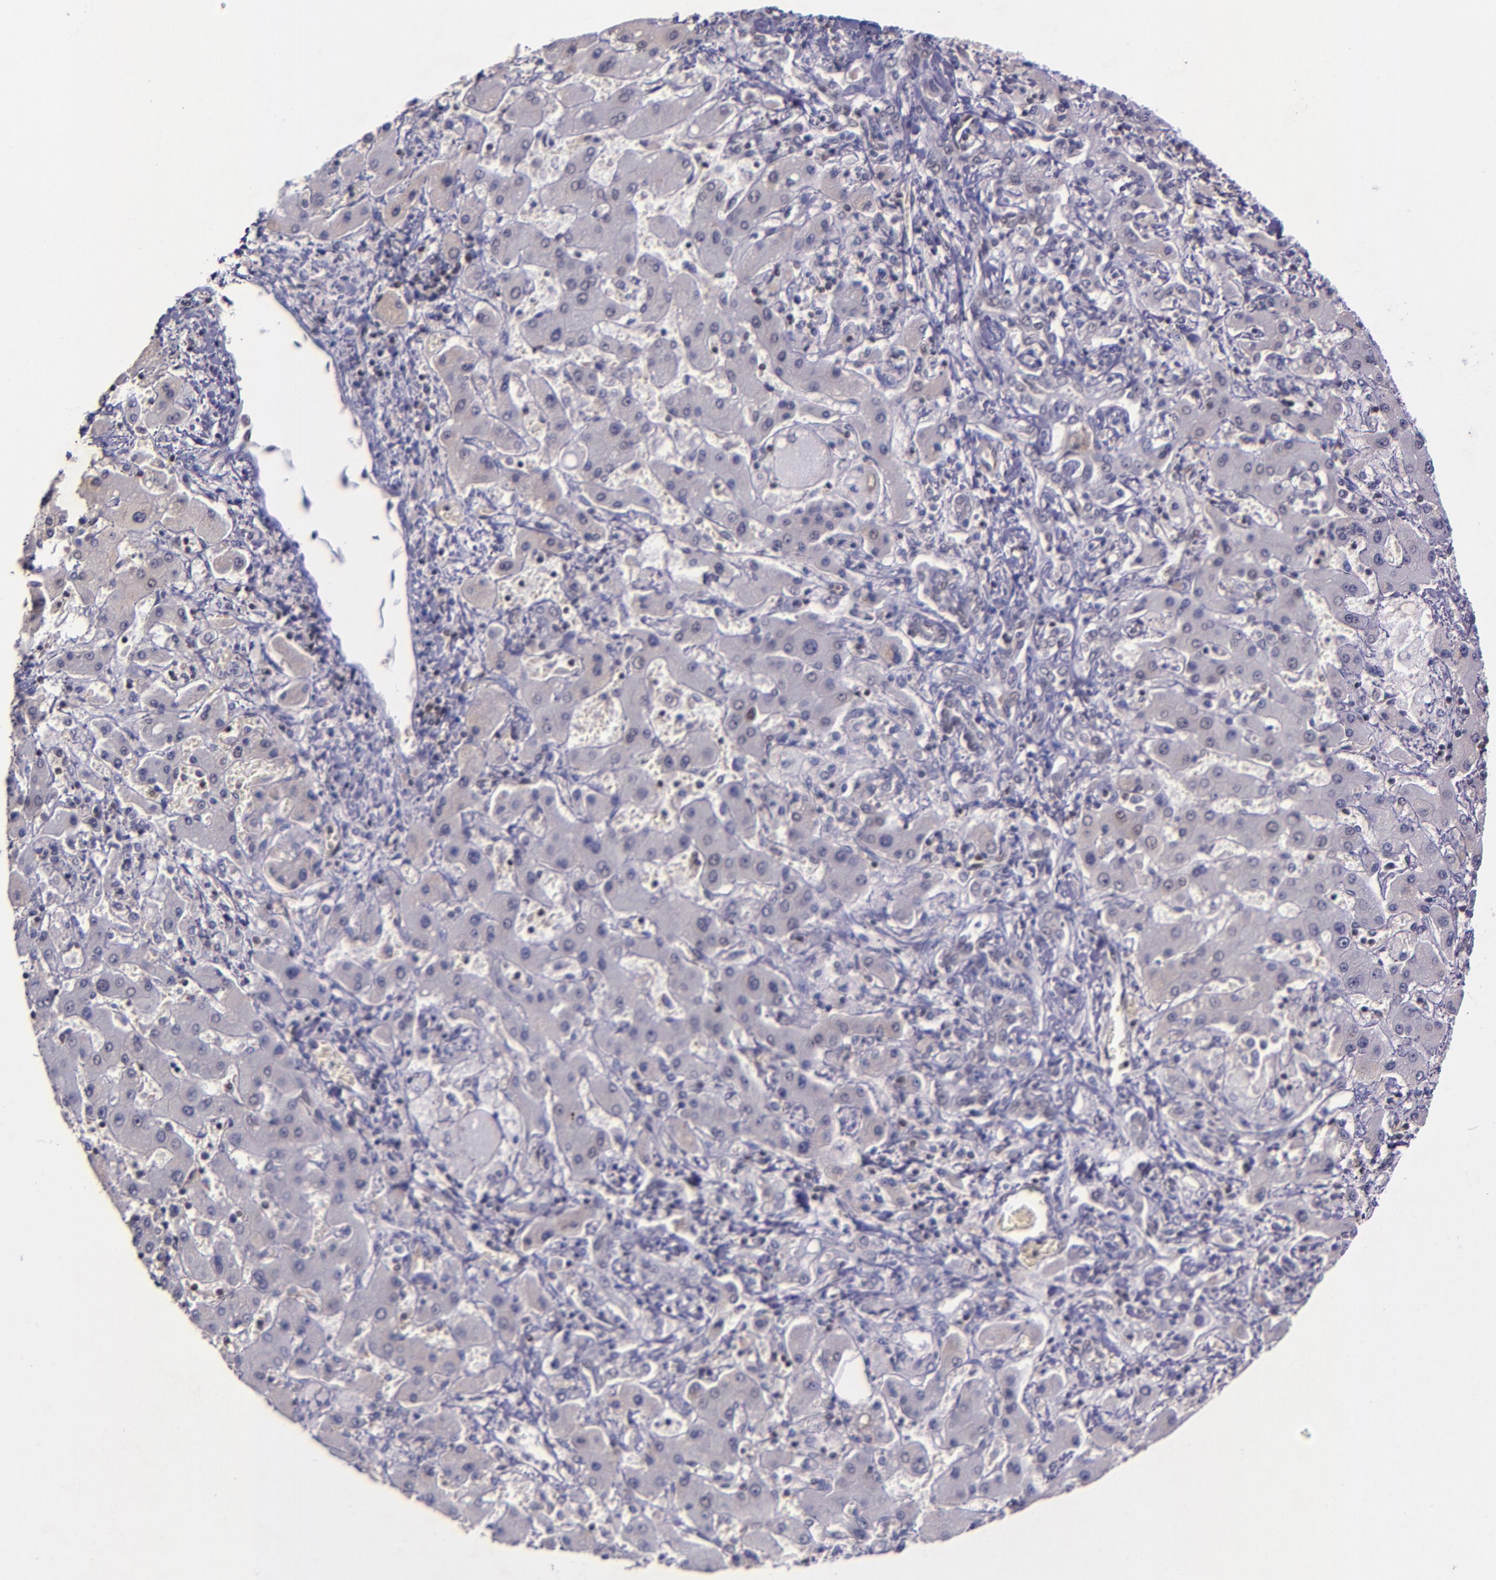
{"staining": {"intensity": "negative", "quantity": "none", "location": "none"}, "tissue": "liver cancer", "cell_type": "Tumor cells", "image_type": "cancer", "snomed": [{"axis": "morphology", "description": "Cholangiocarcinoma"}, {"axis": "topography", "description": "Liver"}], "caption": "A histopathology image of liver cancer (cholangiocarcinoma) stained for a protein exhibits no brown staining in tumor cells.", "gene": "MGMT", "patient": {"sex": "male", "age": 50}}